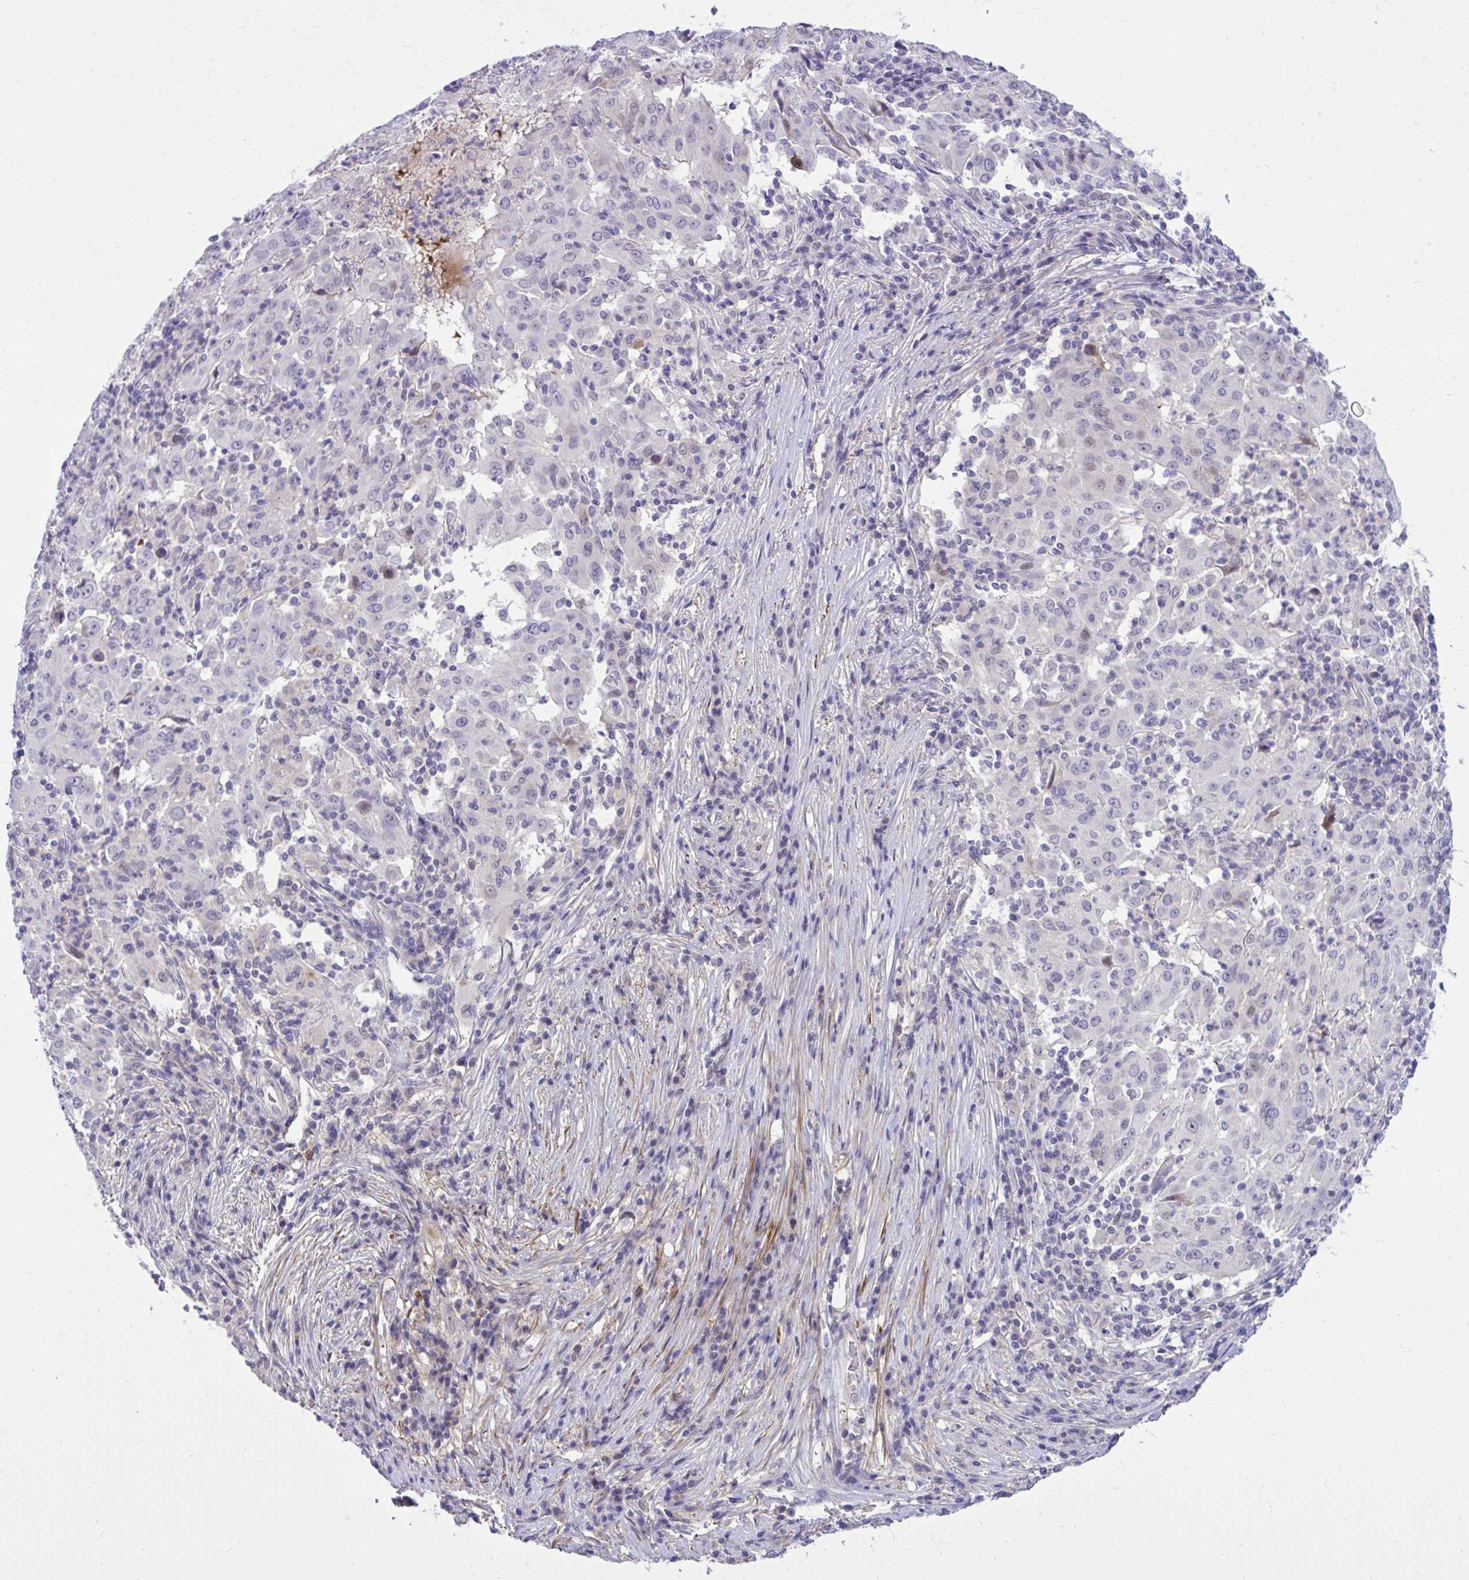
{"staining": {"intensity": "negative", "quantity": "none", "location": "none"}, "tissue": "pancreatic cancer", "cell_type": "Tumor cells", "image_type": "cancer", "snomed": [{"axis": "morphology", "description": "Adenocarcinoma, NOS"}, {"axis": "topography", "description": "Pancreas"}], "caption": "Immunohistochemistry (IHC) of human adenocarcinoma (pancreatic) reveals no staining in tumor cells.", "gene": "ZBTB25", "patient": {"sex": "male", "age": 63}}